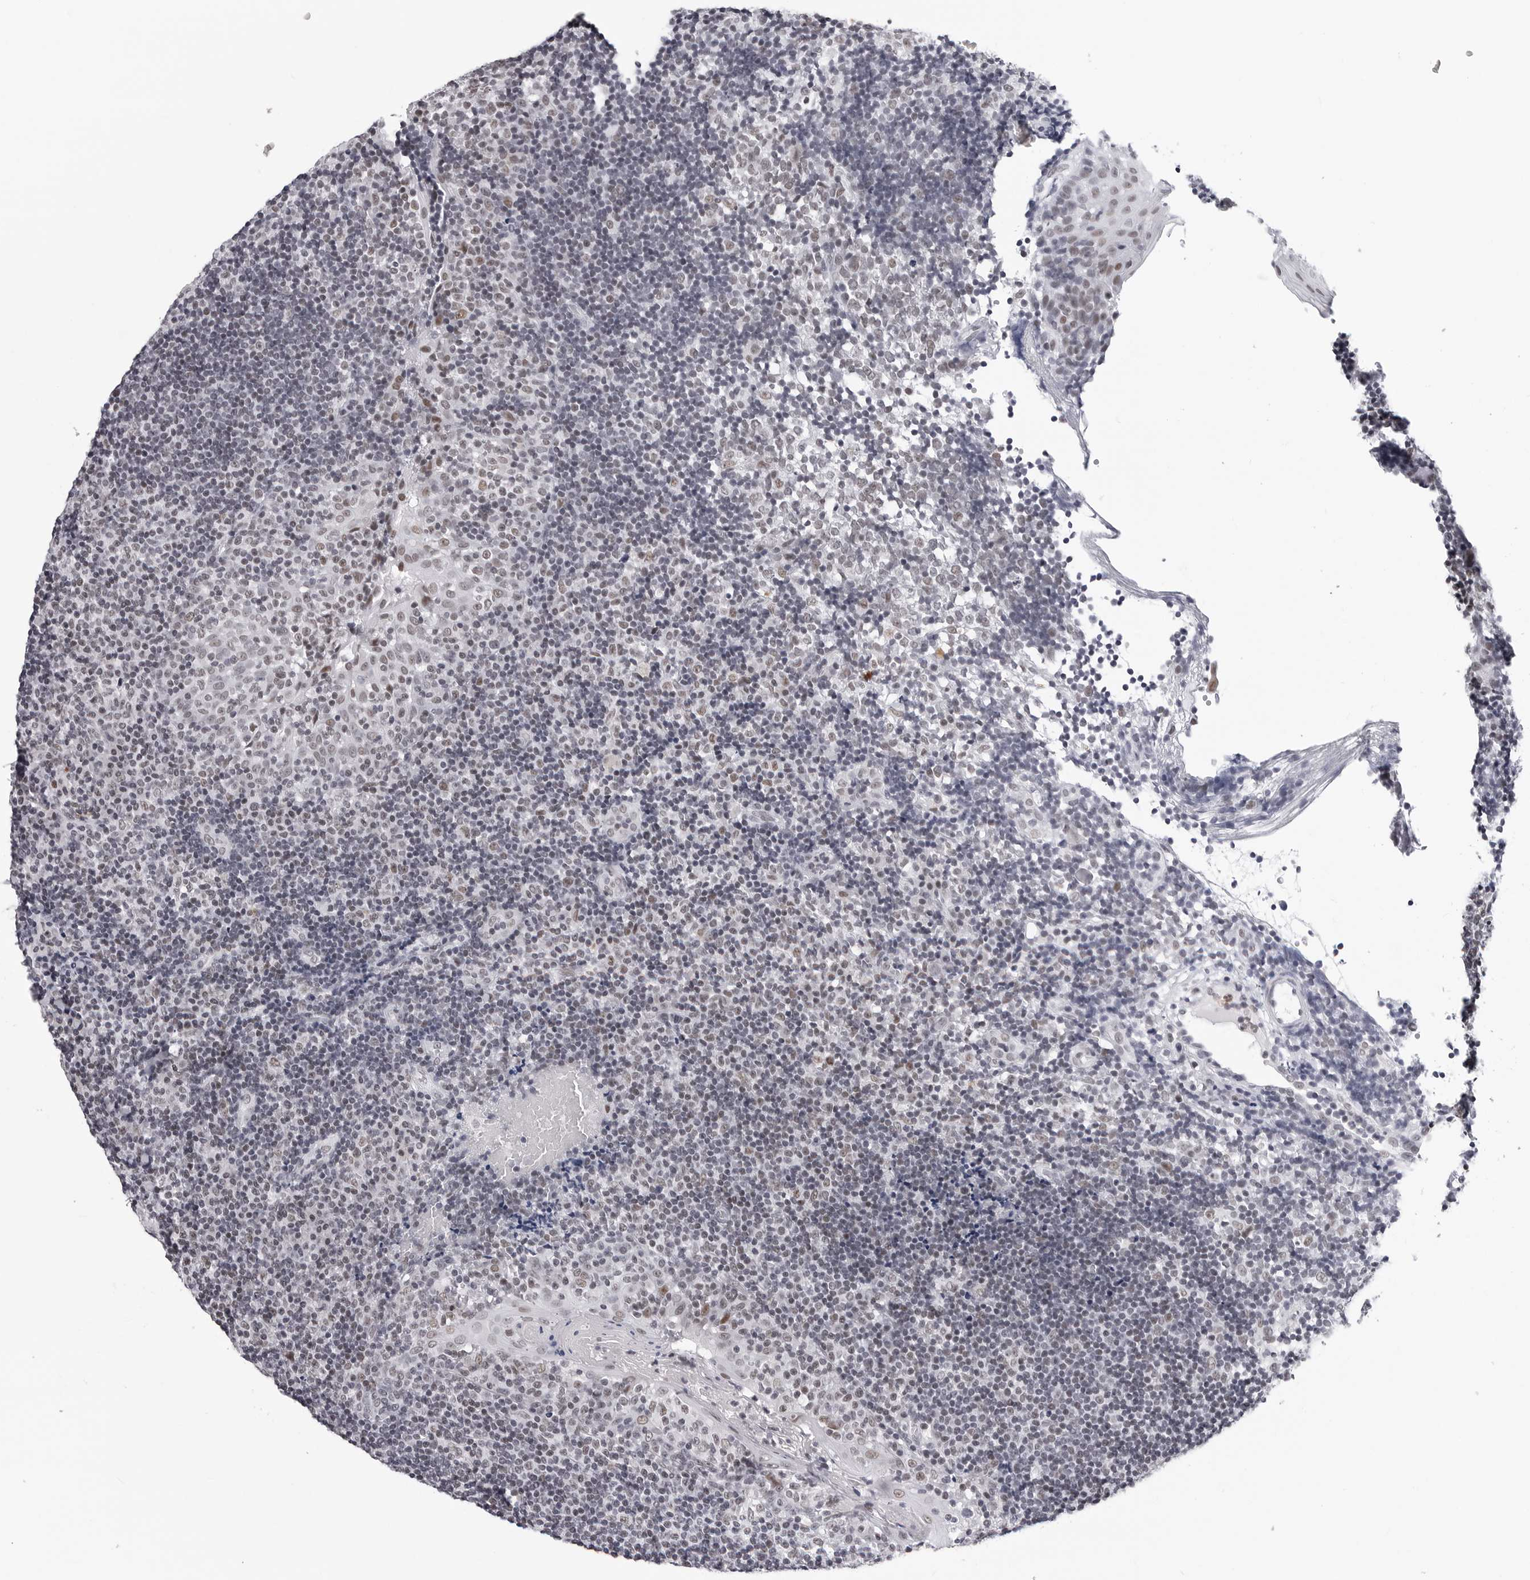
{"staining": {"intensity": "negative", "quantity": "none", "location": "none"}, "tissue": "tonsil", "cell_type": "Germinal center cells", "image_type": "normal", "snomed": [{"axis": "morphology", "description": "Normal tissue, NOS"}, {"axis": "topography", "description": "Tonsil"}], "caption": "This is an IHC image of benign tonsil. There is no expression in germinal center cells.", "gene": "SF3B4", "patient": {"sex": "female", "age": 40}}